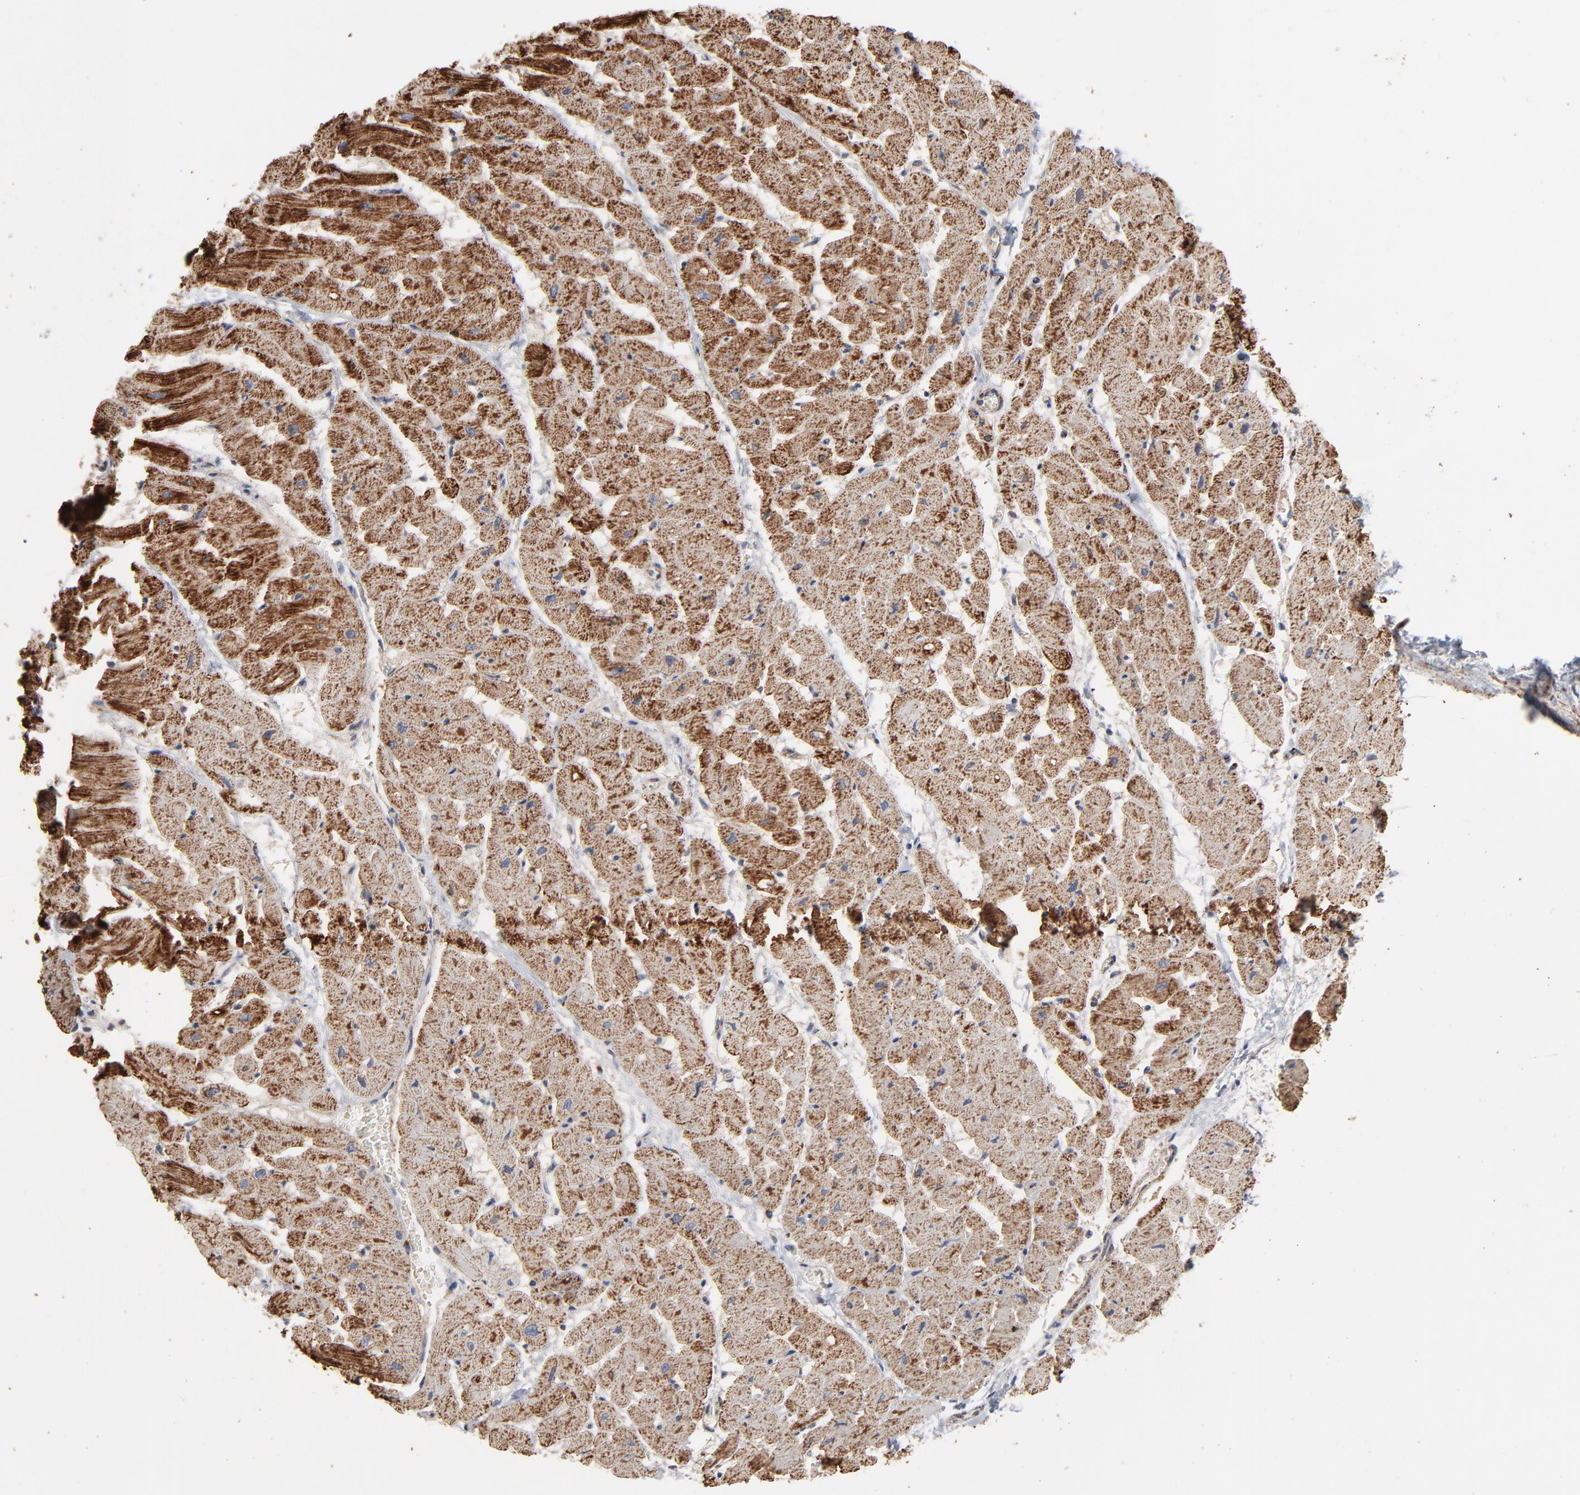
{"staining": {"intensity": "strong", "quantity": ">75%", "location": "cytoplasmic/membranous"}, "tissue": "heart muscle", "cell_type": "Cardiomyocytes", "image_type": "normal", "snomed": [{"axis": "morphology", "description": "Normal tissue, NOS"}, {"axis": "topography", "description": "Heart"}], "caption": "High-magnification brightfield microscopy of benign heart muscle stained with DAB (3,3'-diaminobenzidine) (brown) and counterstained with hematoxylin (blue). cardiomyocytes exhibit strong cytoplasmic/membranous staining is seen in about>75% of cells.", "gene": "UQCRC1", "patient": {"sex": "male", "age": 45}}